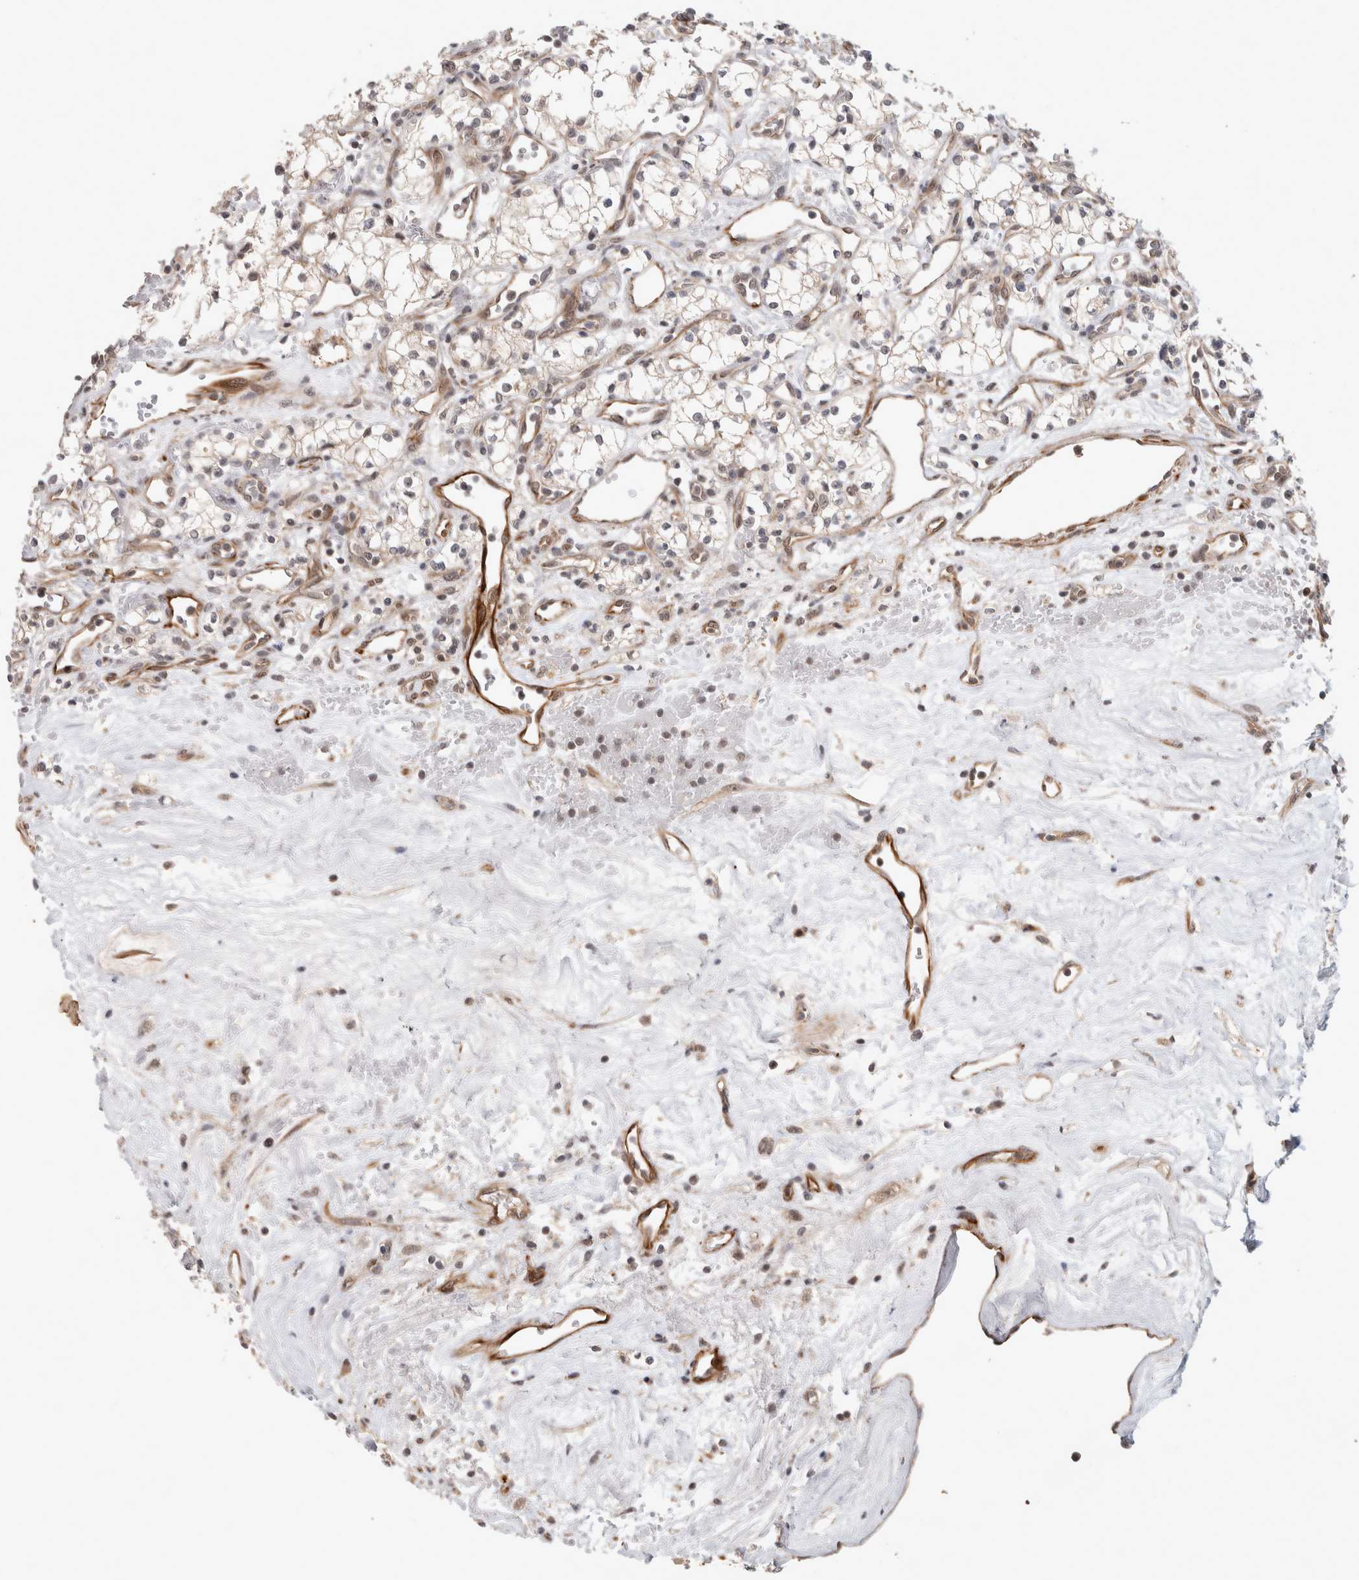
{"staining": {"intensity": "weak", "quantity": "25%-75%", "location": "cytoplasmic/membranous"}, "tissue": "renal cancer", "cell_type": "Tumor cells", "image_type": "cancer", "snomed": [{"axis": "morphology", "description": "Adenocarcinoma, NOS"}, {"axis": "topography", "description": "Kidney"}], "caption": "Immunohistochemical staining of renal adenocarcinoma demonstrates low levels of weak cytoplasmic/membranous protein positivity in approximately 25%-75% of tumor cells.", "gene": "CRISPLD1", "patient": {"sex": "male", "age": 59}}